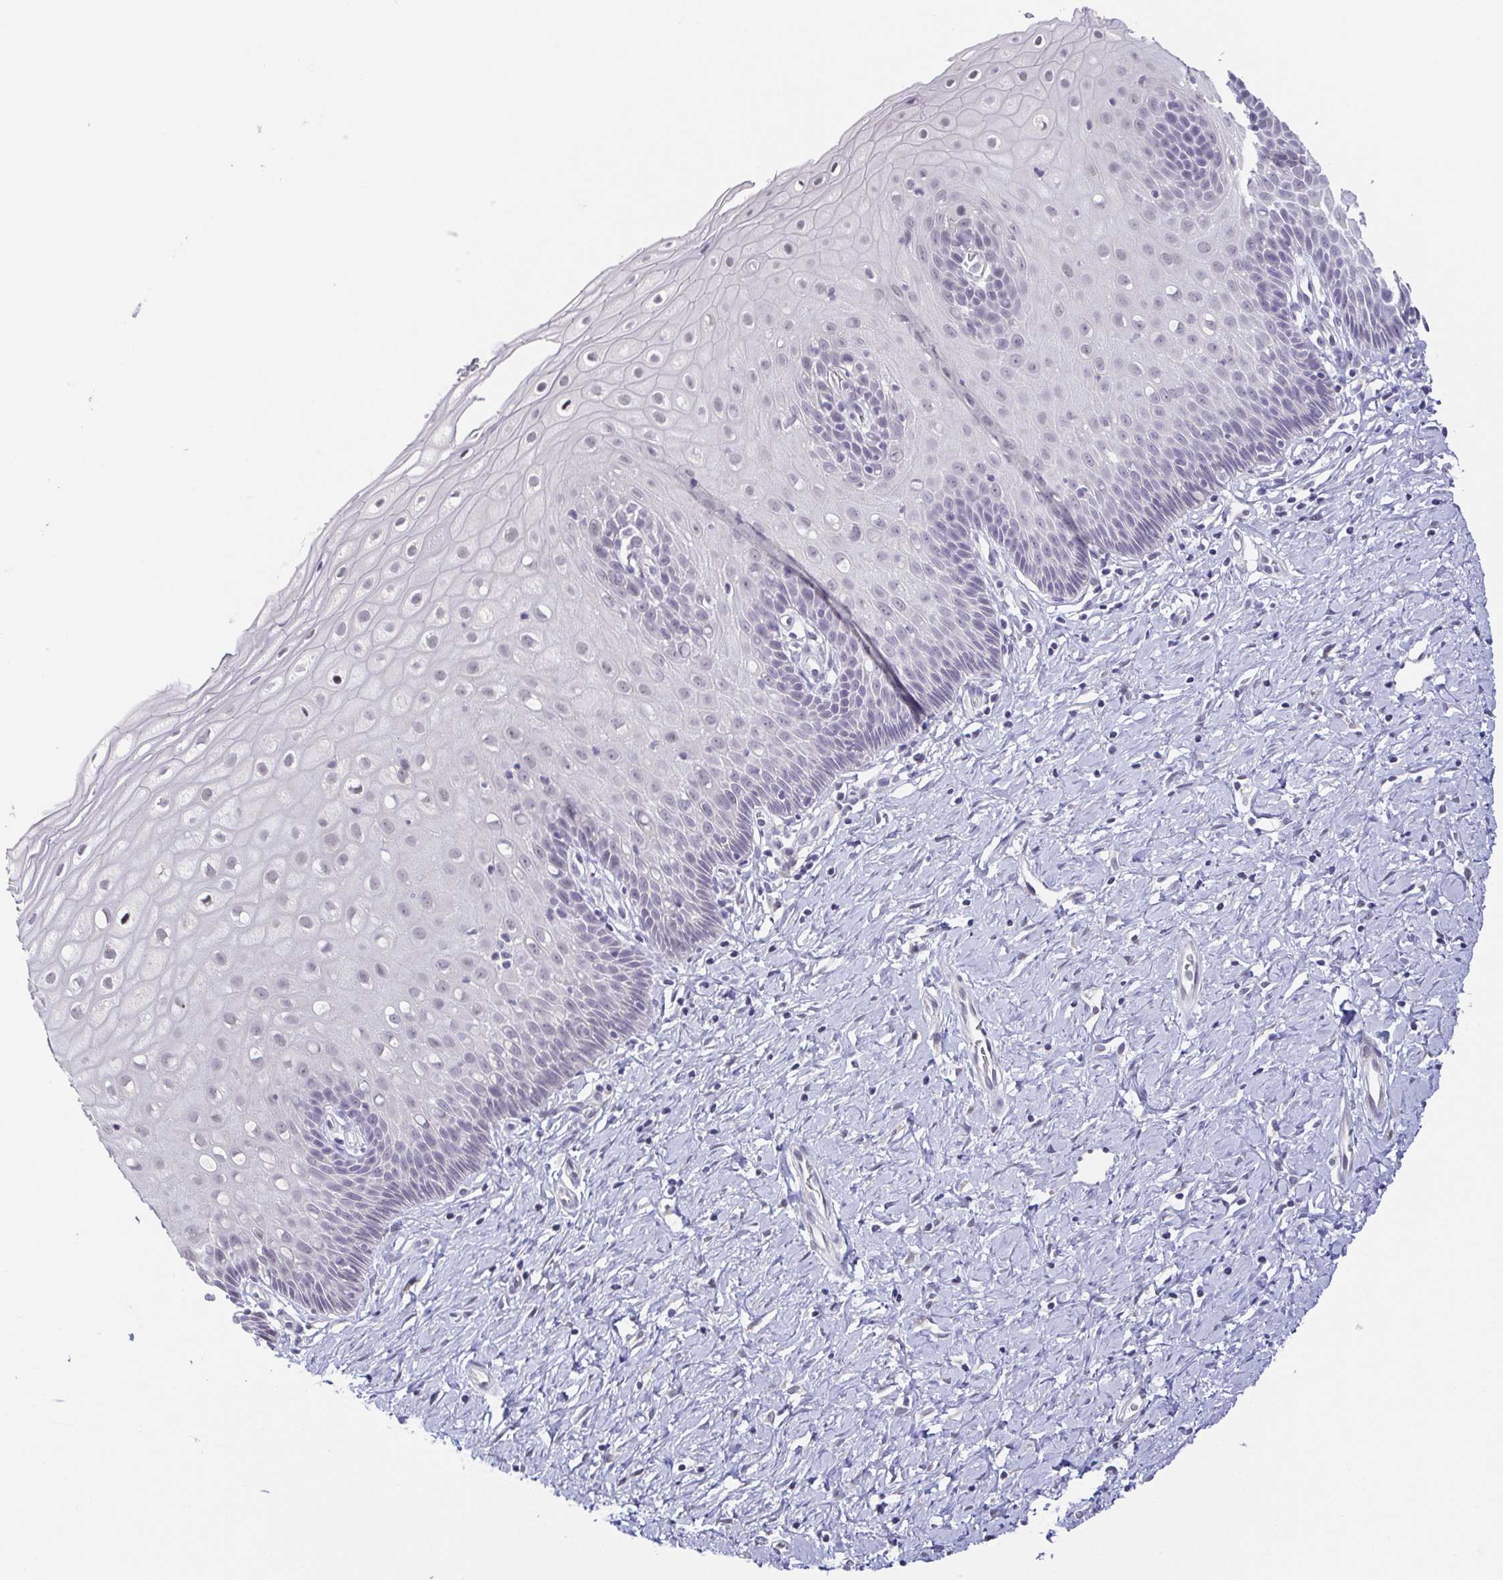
{"staining": {"intensity": "negative", "quantity": "none", "location": "none"}, "tissue": "cervix", "cell_type": "Glandular cells", "image_type": "normal", "snomed": [{"axis": "morphology", "description": "Normal tissue, NOS"}, {"axis": "topography", "description": "Cervix"}], "caption": "An immunohistochemistry micrograph of unremarkable cervix is shown. There is no staining in glandular cells of cervix.", "gene": "NEFH", "patient": {"sex": "female", "age": 37}}